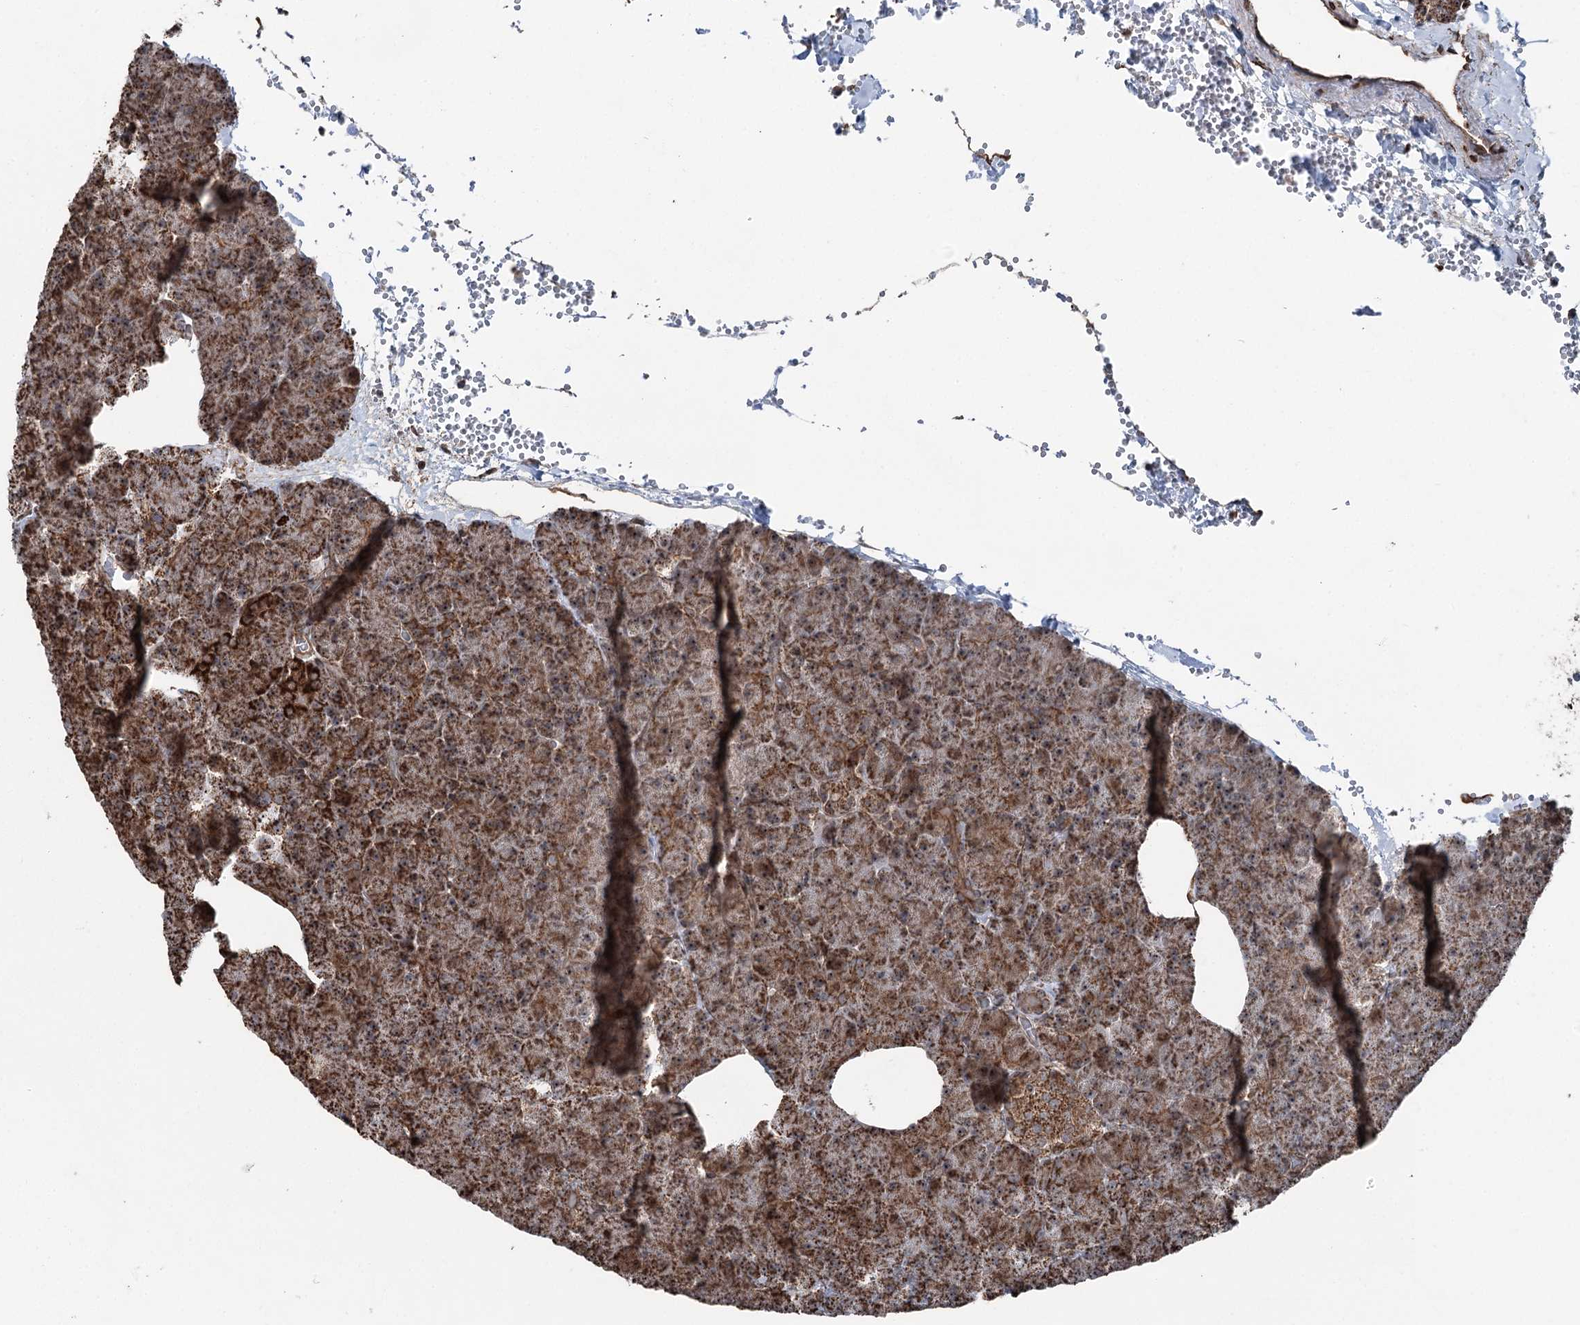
{"staining": {"intensity": "strong", "quantity": ">75%", "location": "cytoplasmic/membranous,nuclear"}, "tissue": "pancreas", "cell_type": "Exocrine glandular cells", "image_type": "normal", "snomed": [{"axis": "morphology", "description": "Normal tissue, NOS"}, {"axis": "morphology", "description": "Carcinoid, malignant, NOS"}, {"axis": "topography", "description": "Pancreas"}], "caption": "Approximately >75% of exocrine glandular cells in benign human pancreas display strong cytoplasmic/membranous,nuclear protein expression as visualized by brown immunohistochemical staining.", "gene": "STEEP1", "patient": {"sex": "female", "age": 35}}